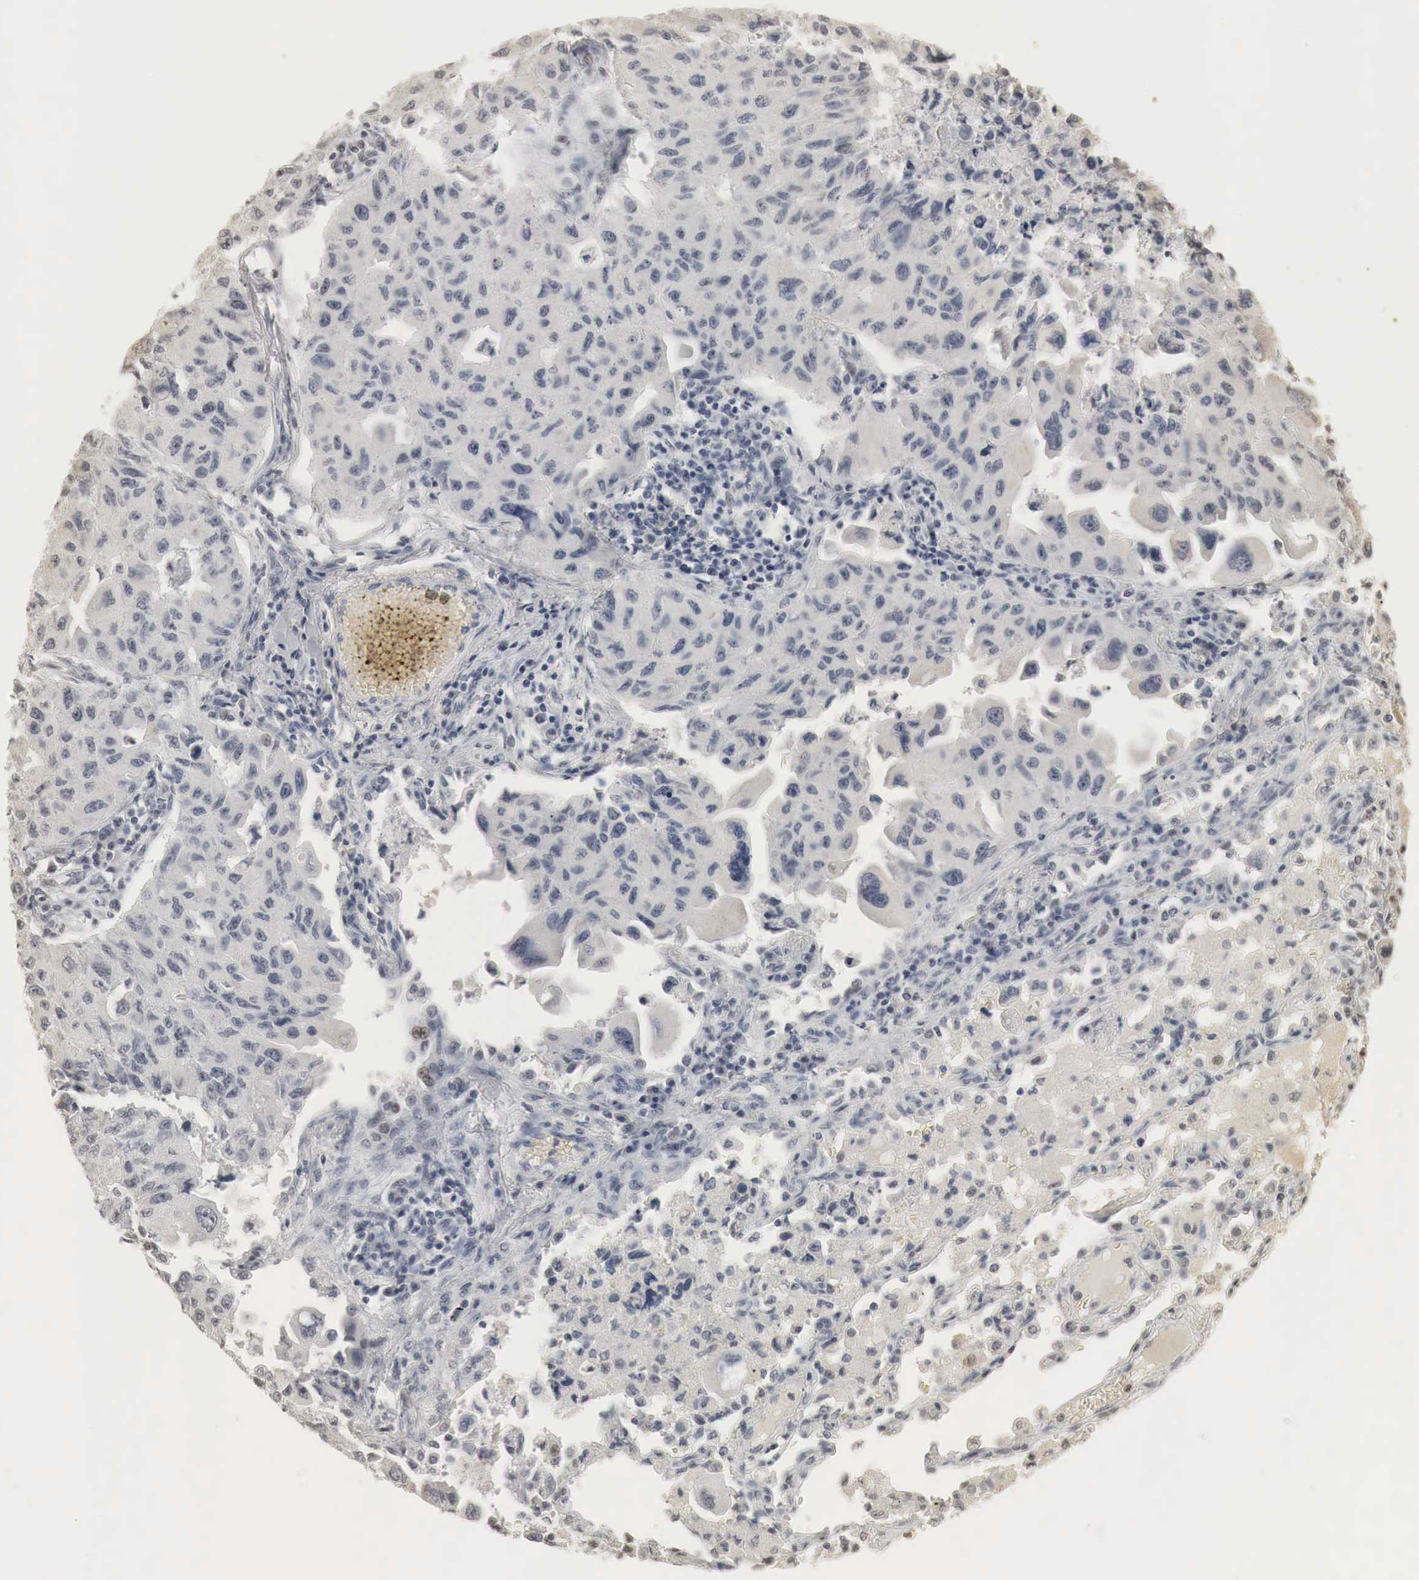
{"staining": {"intensity": "negative", "quantity": "none", "location": "none"}, "tissue": "lung cancer", "cell_type": "Tumor cells", "image_type": "cancer", "snomed": [{"axis": "morphology", "description": "Adenocarcinoma, NOS"}, {"axis": "topography", "description": "Lung"}], "caption": "A micrograph of adenocarcinoma (lung) stained for a protein shows no brown staining in tumor cells.", "gene": "ERBB4", "patient": {"sex": "male", "age": 64}}